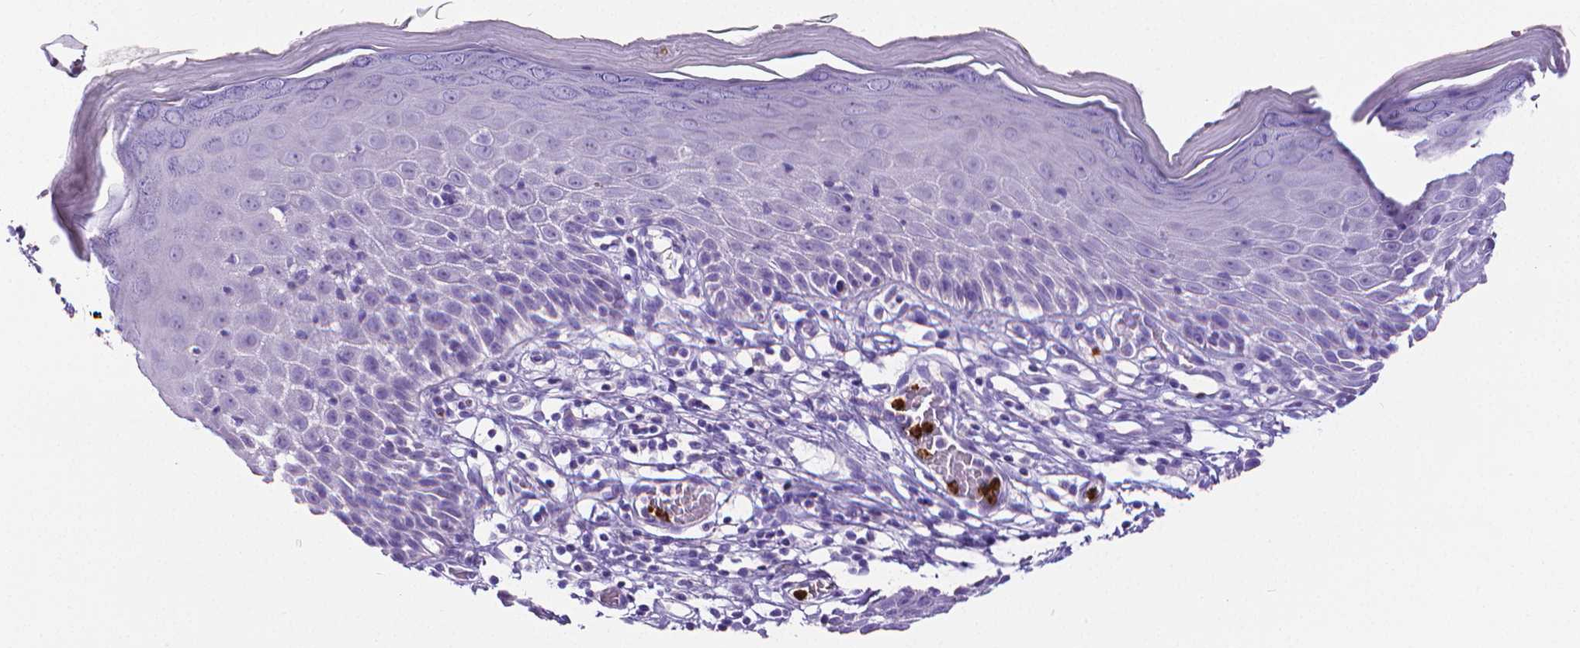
{"staining": {"intensity": "negative", "quantity": "none", "location": "none"}, "tissue": "skin", "cell_type": "Epidermal cells", "image_type": "normal", "snomed": [{"axis": "morphology", "description": "Normal tissue, NOS"}, {"axis": "topography", "description": "Vulva"}], "caption": "The micrograph shows no staining of epidermal cells in normal skin.", "gene": "MMP9", "patient": {"sex": "female", "age": 68}}